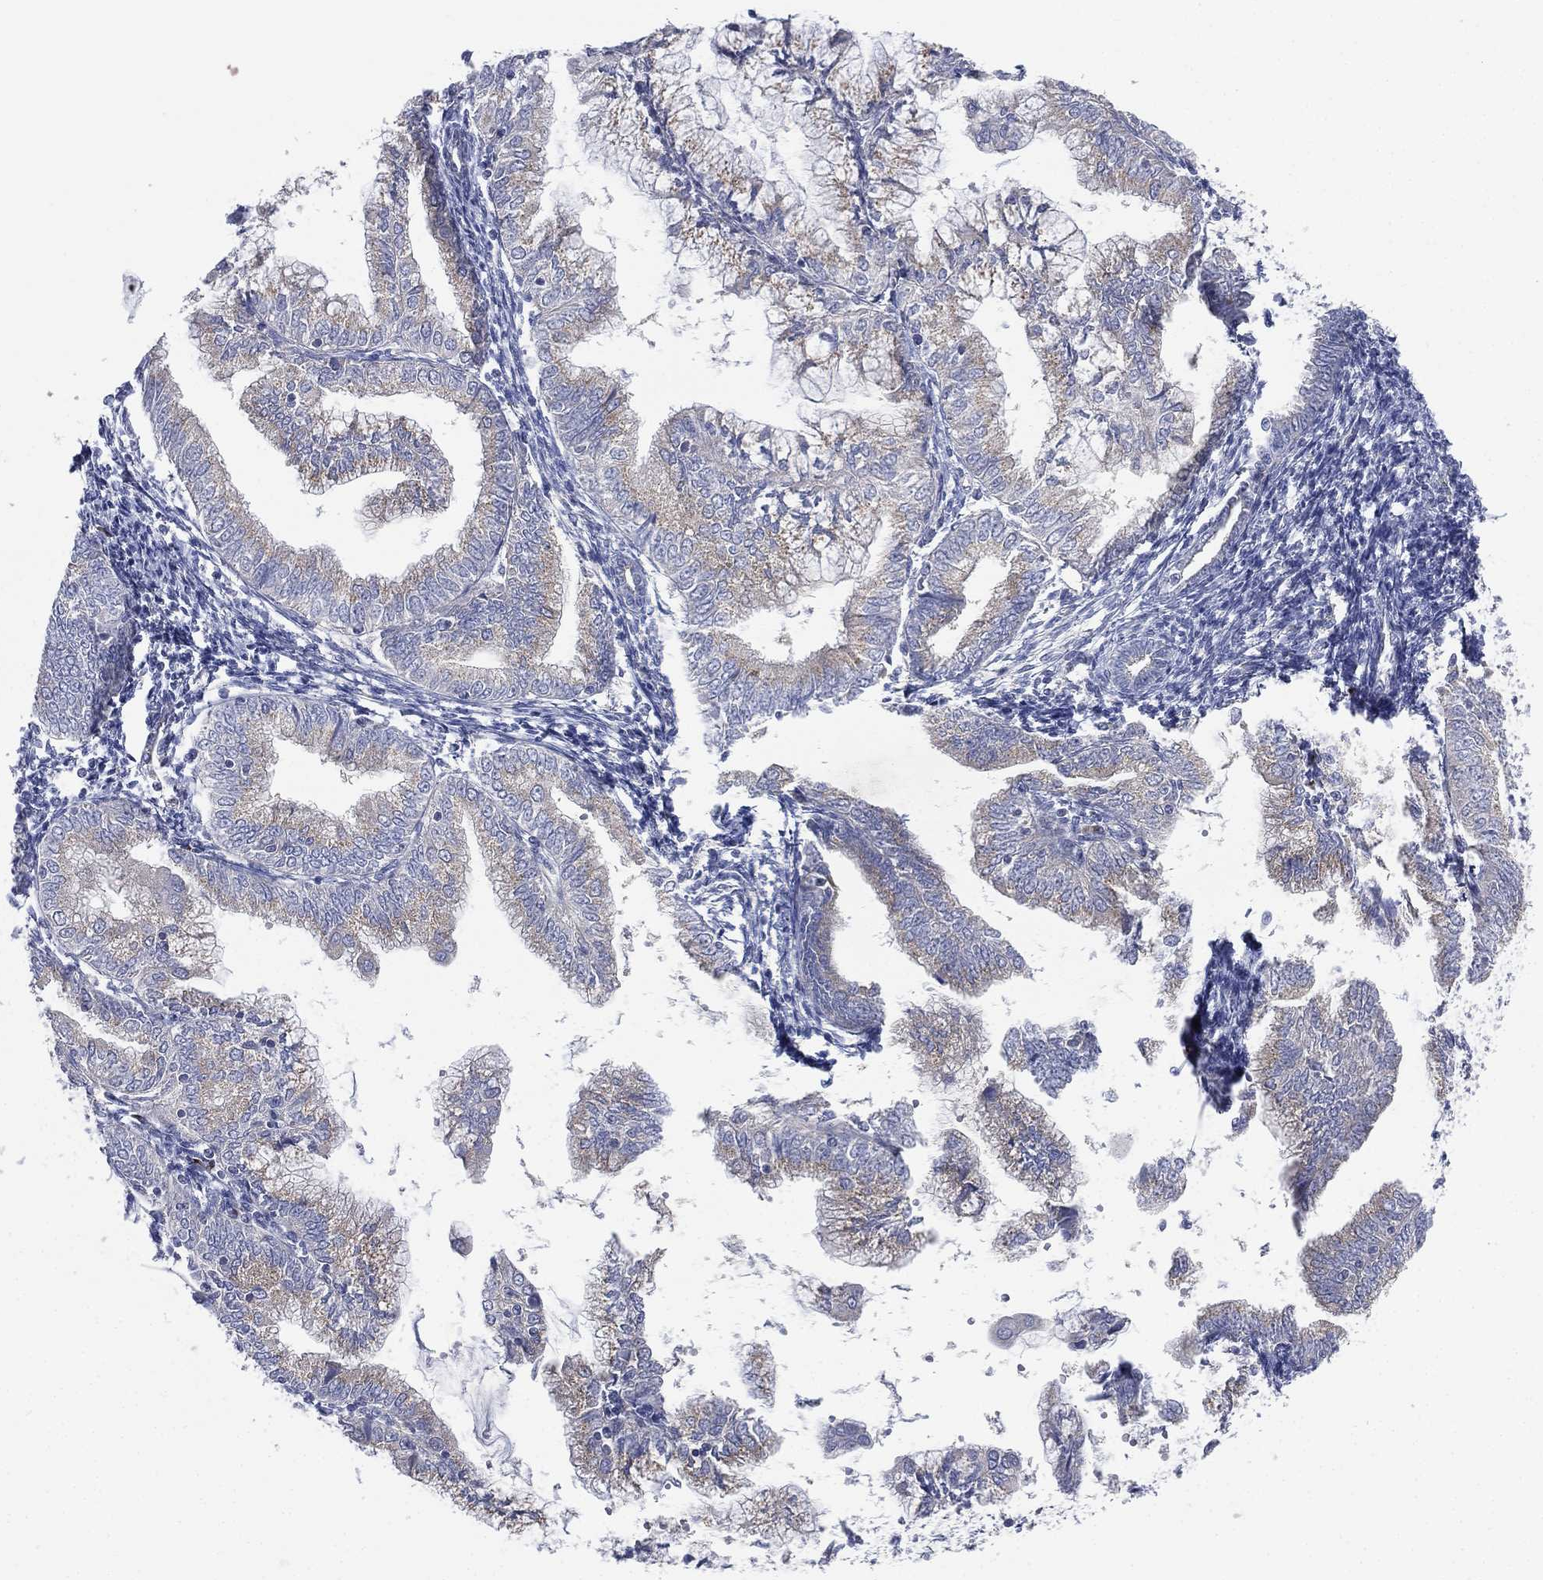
{"staining": {"intensity": "weak", "quantity": "<25%", "location": "cytoplasmic/membranous"}, "tissue": "endometrial cancer", "cell_type": "Tumor cells", "image_type": "cancer", "snomed": [{"axis": "morphology", "description": "Adenocarcinoma, NOS"}, {"axis": "topography", "description": "Endometrium"}], "caption": "Endometrial adenocarcinoma was stained to show a protein in brown. There is no significant staining in tumor cells.", "gene": "ATP8A2", "patient": {"sex": "female", "age": 56}}